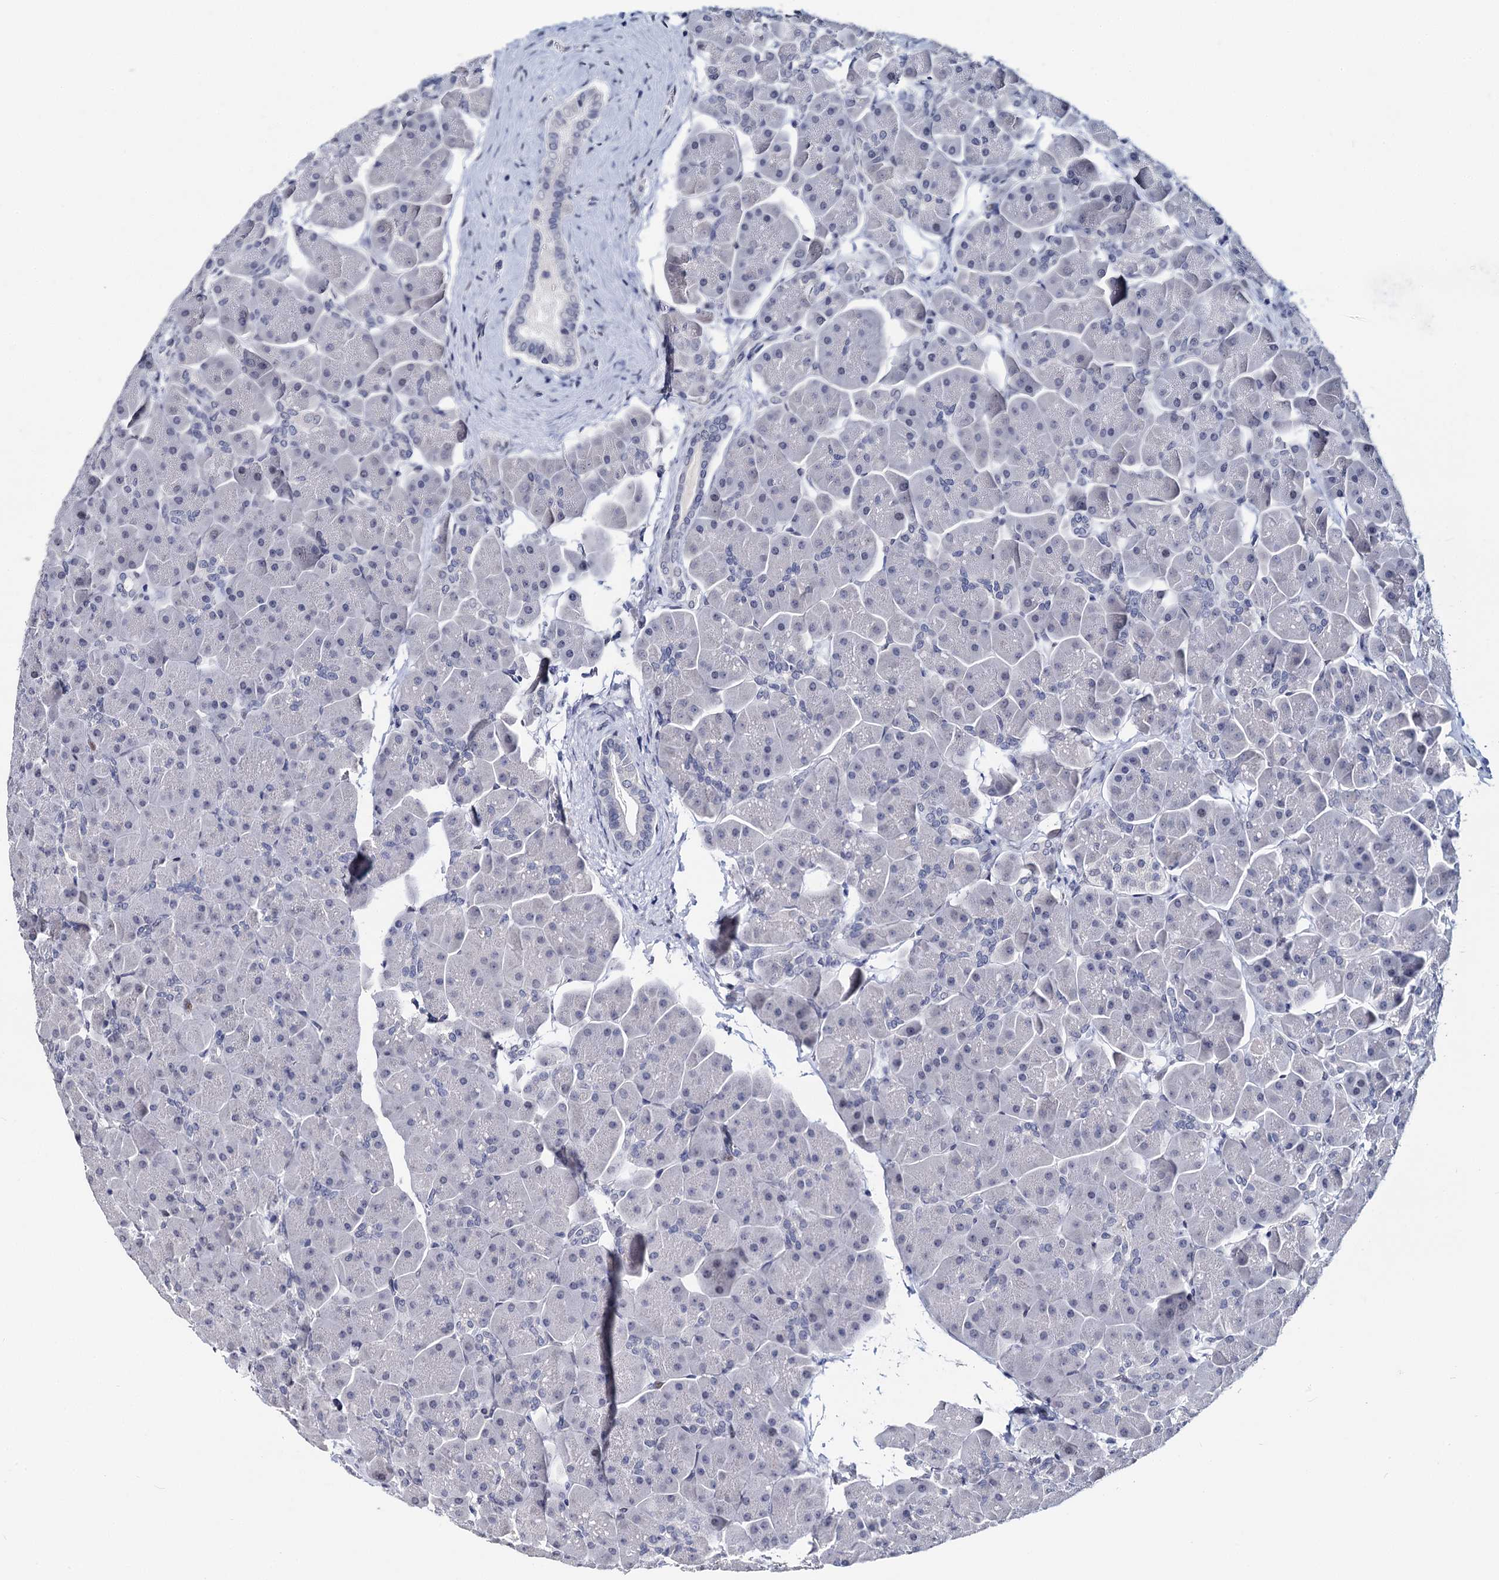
{"staining": {"intensity": "negative", "quantity": "none", "location": "none"}, "tissue": "pancreas", "cell_type": "Exocrine glandular cells", "image_type": "normal", "snomed": [{"axis": "morphology", "description": "Normal tissue, NOS"}, {"axis": "topography", "description": "Pancreas"}], "caption": "Immunohistochemistry (IHC) photomicrograph of normal pancreas stained for a protein (brown), which exhibits no expression in exocrine glandular cells.", "gene": "MAGEA4", "patient": {"sex": "male", "age": 66}}